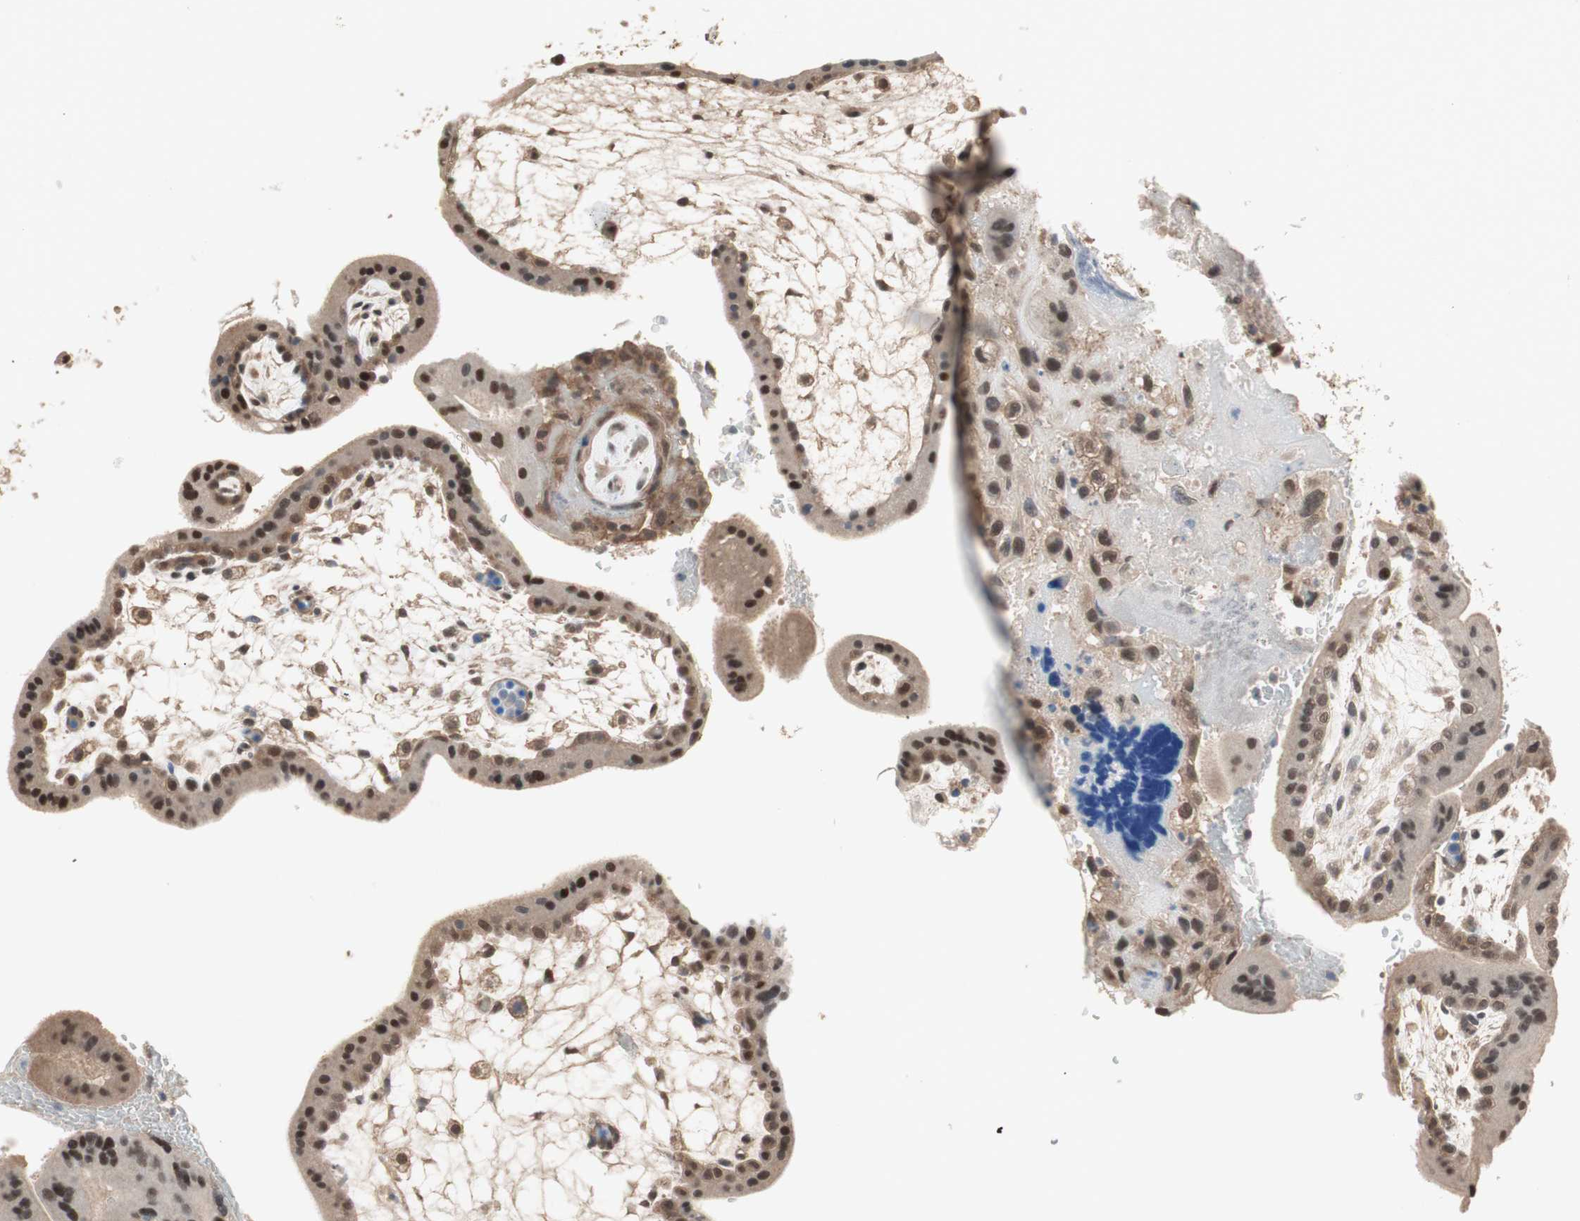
{"staining": {"intensity": "strong", "quantity": ">75%", "location": "cytoplasmic/membranous,nuclear"}, "tissue": "placenta", "cell_type": "Decidual cells", "image_type": "normal", "snomed": [{"axis": "morphology", "description": "Normal tissue, NOS"}, {"axis": "topography", "description": "Placenta"}], "caption": "Decidual cells reveal strong cytoplasmic/membranous,nuclear expression in about >75% of cells in unremarkable placenta. (DAB (3,3'-diaminobenzidine) IHC with brightfield microscopy, high magnification).", "gene": "GART", "patient": {"sex": "female", "age": 35}}